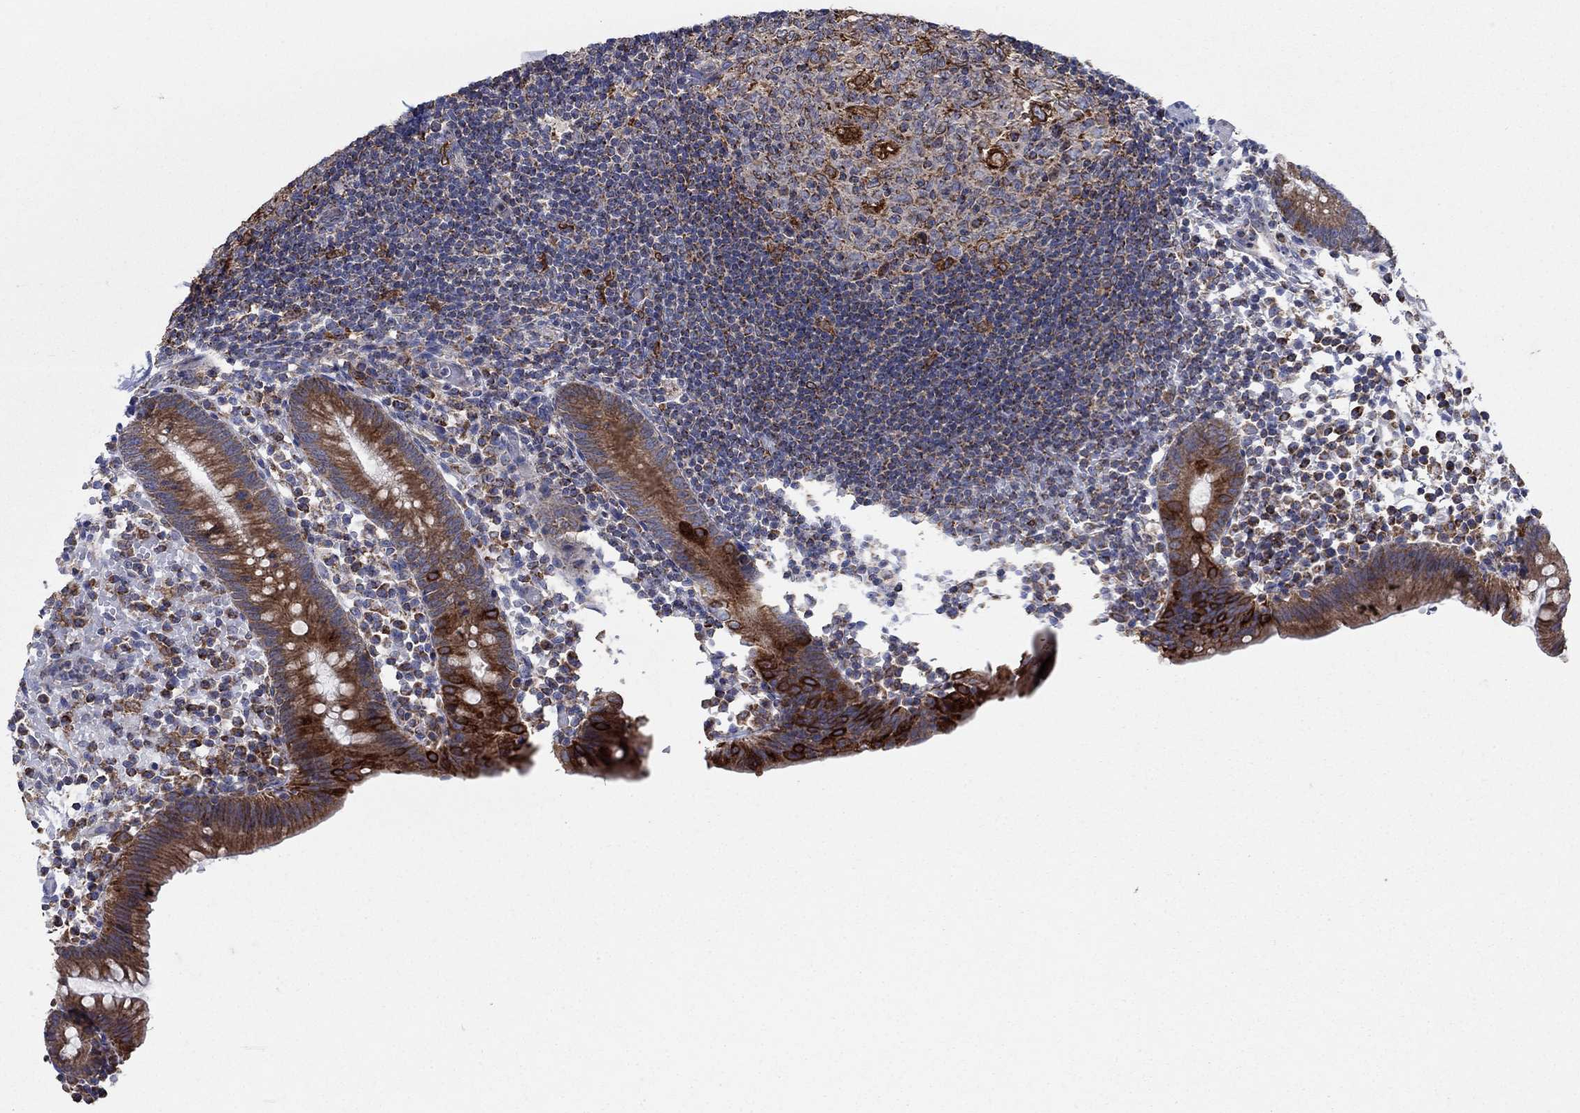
{"staining": {"intensity": "strong", "quantity": "25%-75%", "location": "cytoplasmic/membranous"}, "tissue": "appendix", "cell_type": "Glandular cells", "image_type": "normal", "snomed": [{"axis": "morphology", "description": "Normal tissue, NOS"}, {"axis": "topography", "description": "Appendix"}], "caption": "Immunohistochemistry (IHC) image of unremarkable appendix stained for a protein (brown), which displays high levels of strong cytoplasmic/membranous expression in approximately 25%-75% of glandular cells.", "gene": "NCEH1", "patient": {"sex": "female", "age": 40}}